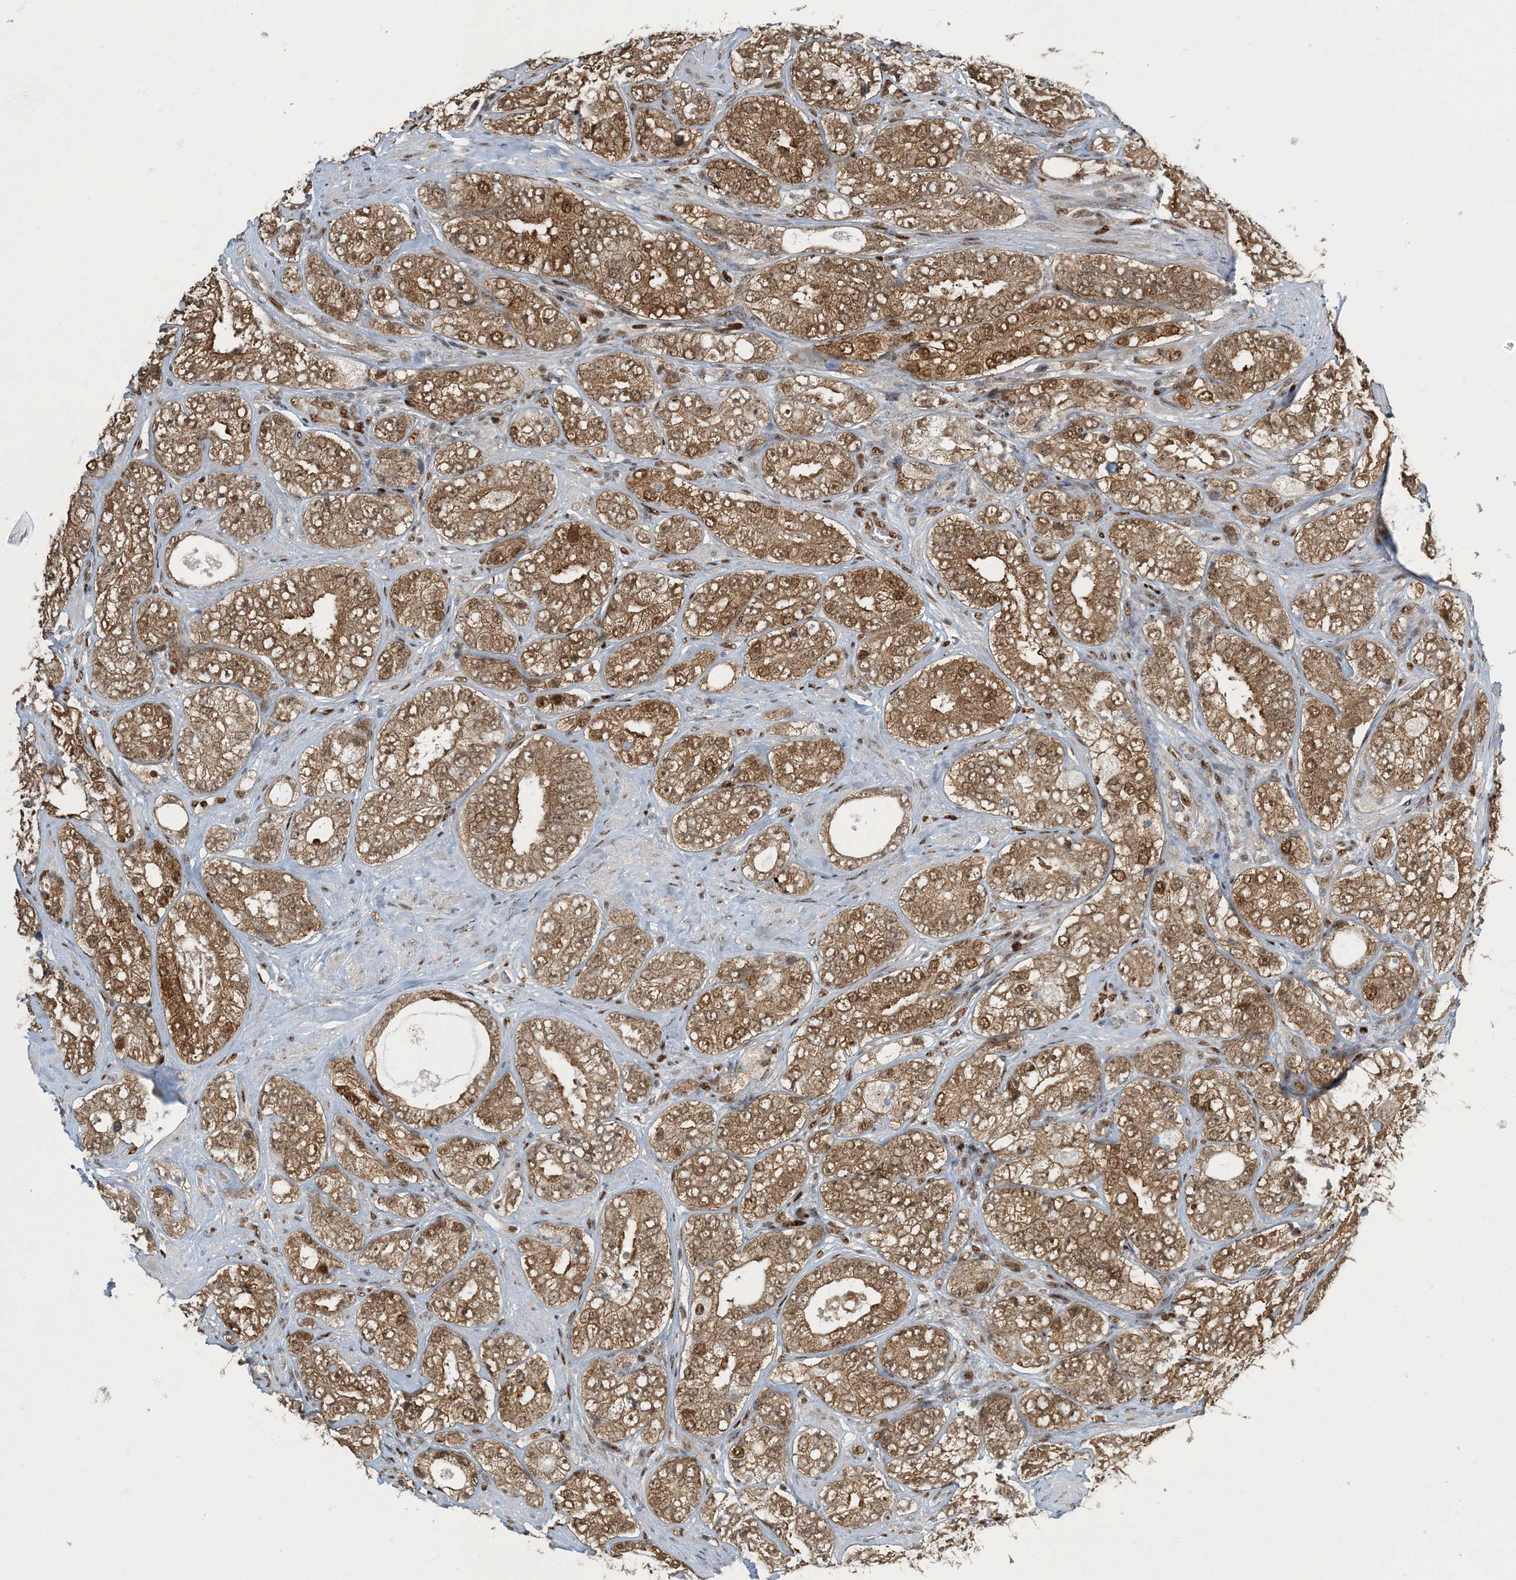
{"staining": {"intensity": "strong", "quantity": ">75%", "location": "cytoplasmic/membranous,nuclear"}, "tissue": "prostate cancer", "cell_type": "Tumor cells", "image_type": "cancer", "snomed": [{"axis": "morphology", "description": "Adenocarcinoma, High grade"}, {"axis": "topography", "description": "Prostate"}], "caption": "High-grade adenocarcinoma (prostate) stained for a protein (brown) displays strong cytoplasmic/membranous and nuclear positive positivity in about >75% of tumor cells.", "gene": "MBD1", "patient": {"sex": "male", "age": 56}}